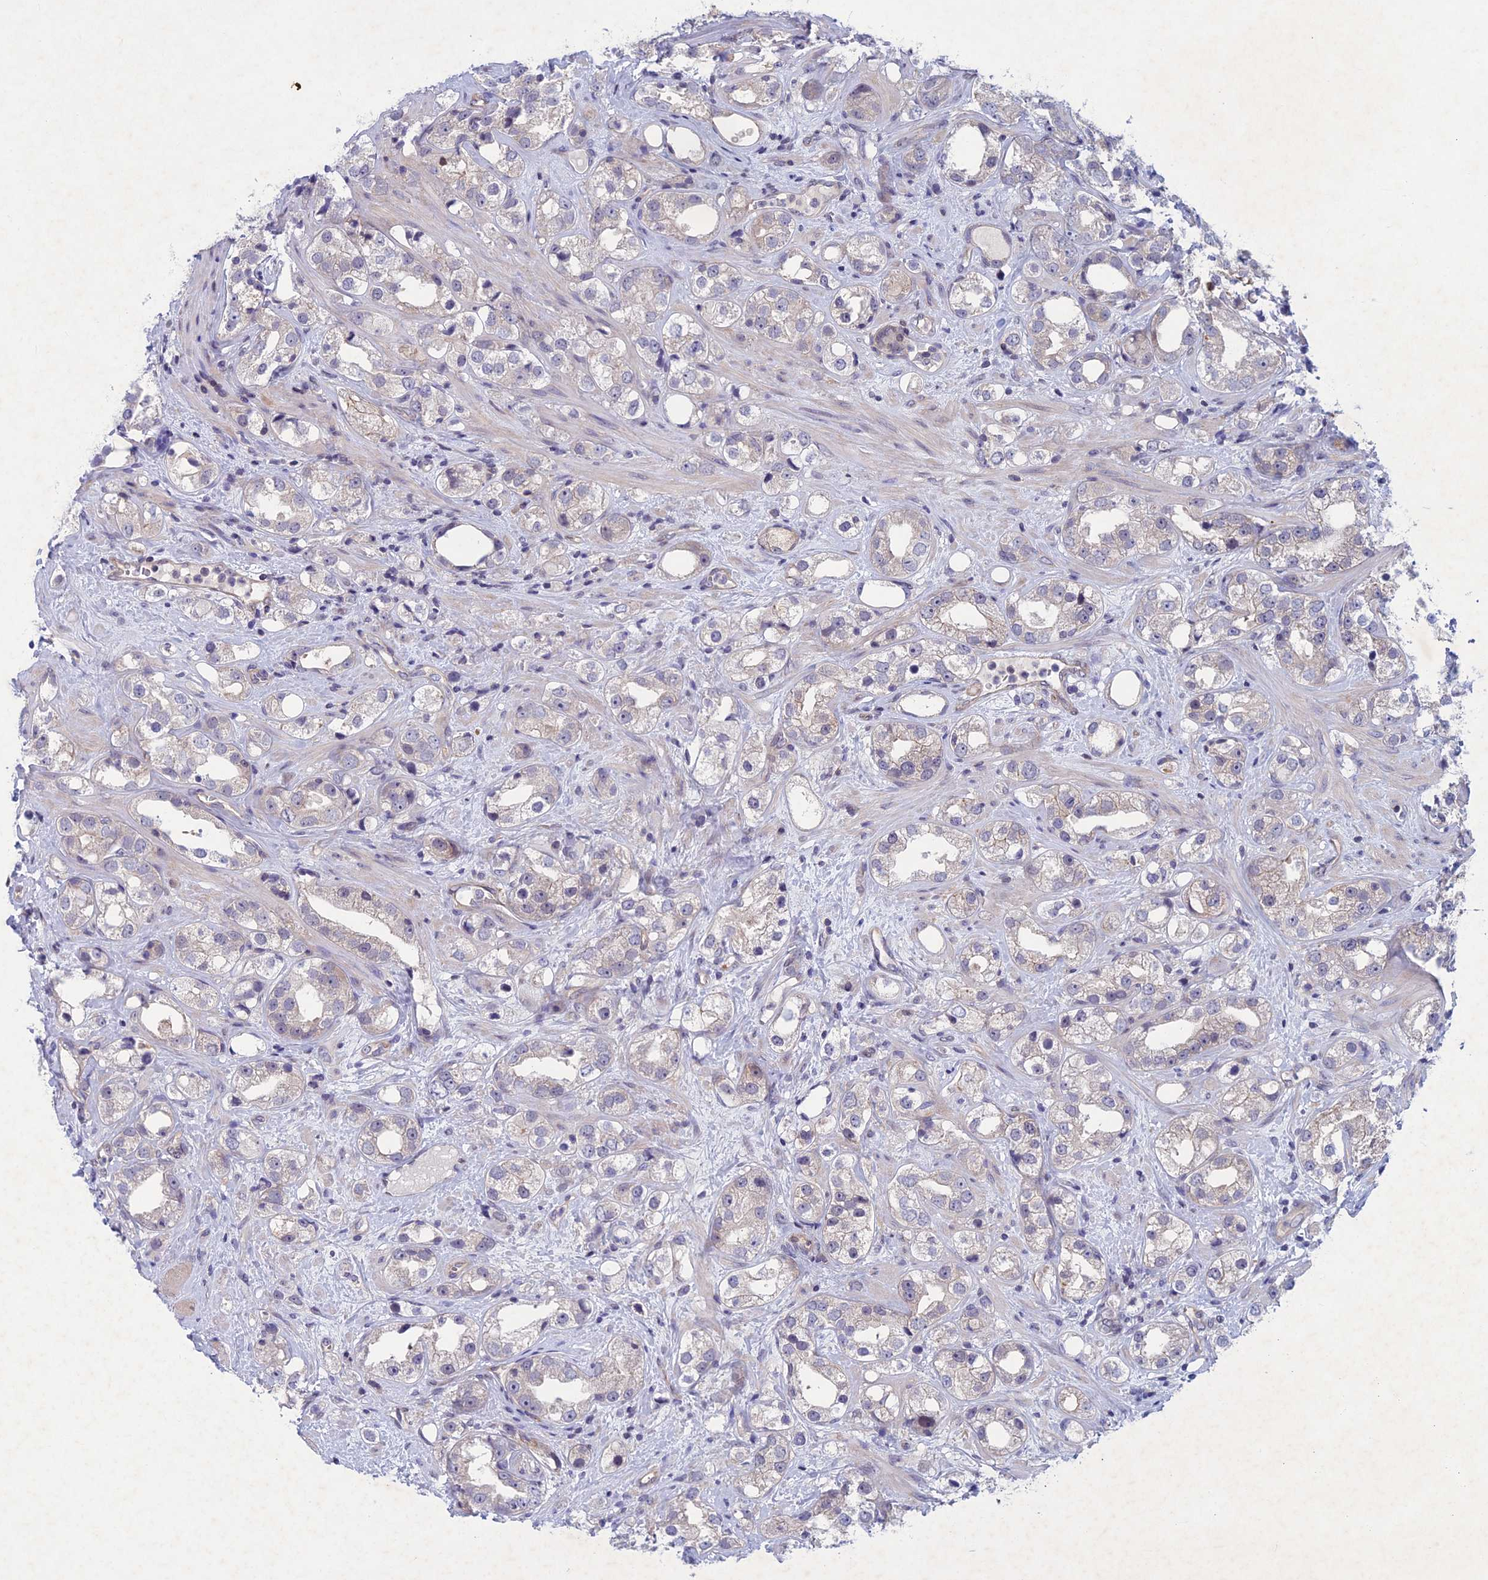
{"staining": {"intensity": "negative", "quantity": "none", "location": "none"}, "tissue": "prostate cancer", "cell_type": "Tumor cells", "image_type": "cancer", "snomed": [{"axis": "morphology", "description": "Adenocarcinoma, NOS"}, {"axis": "topography", "description": "Prostate"}], "caption": "Immunohistochemistry photomicrograph of prostate adenocarcinoma stained for a protein (brown), which reveals no positivity in tumor cells.", "gene": "PTHLH", "patient": {"sex": "male", "age": 79}}